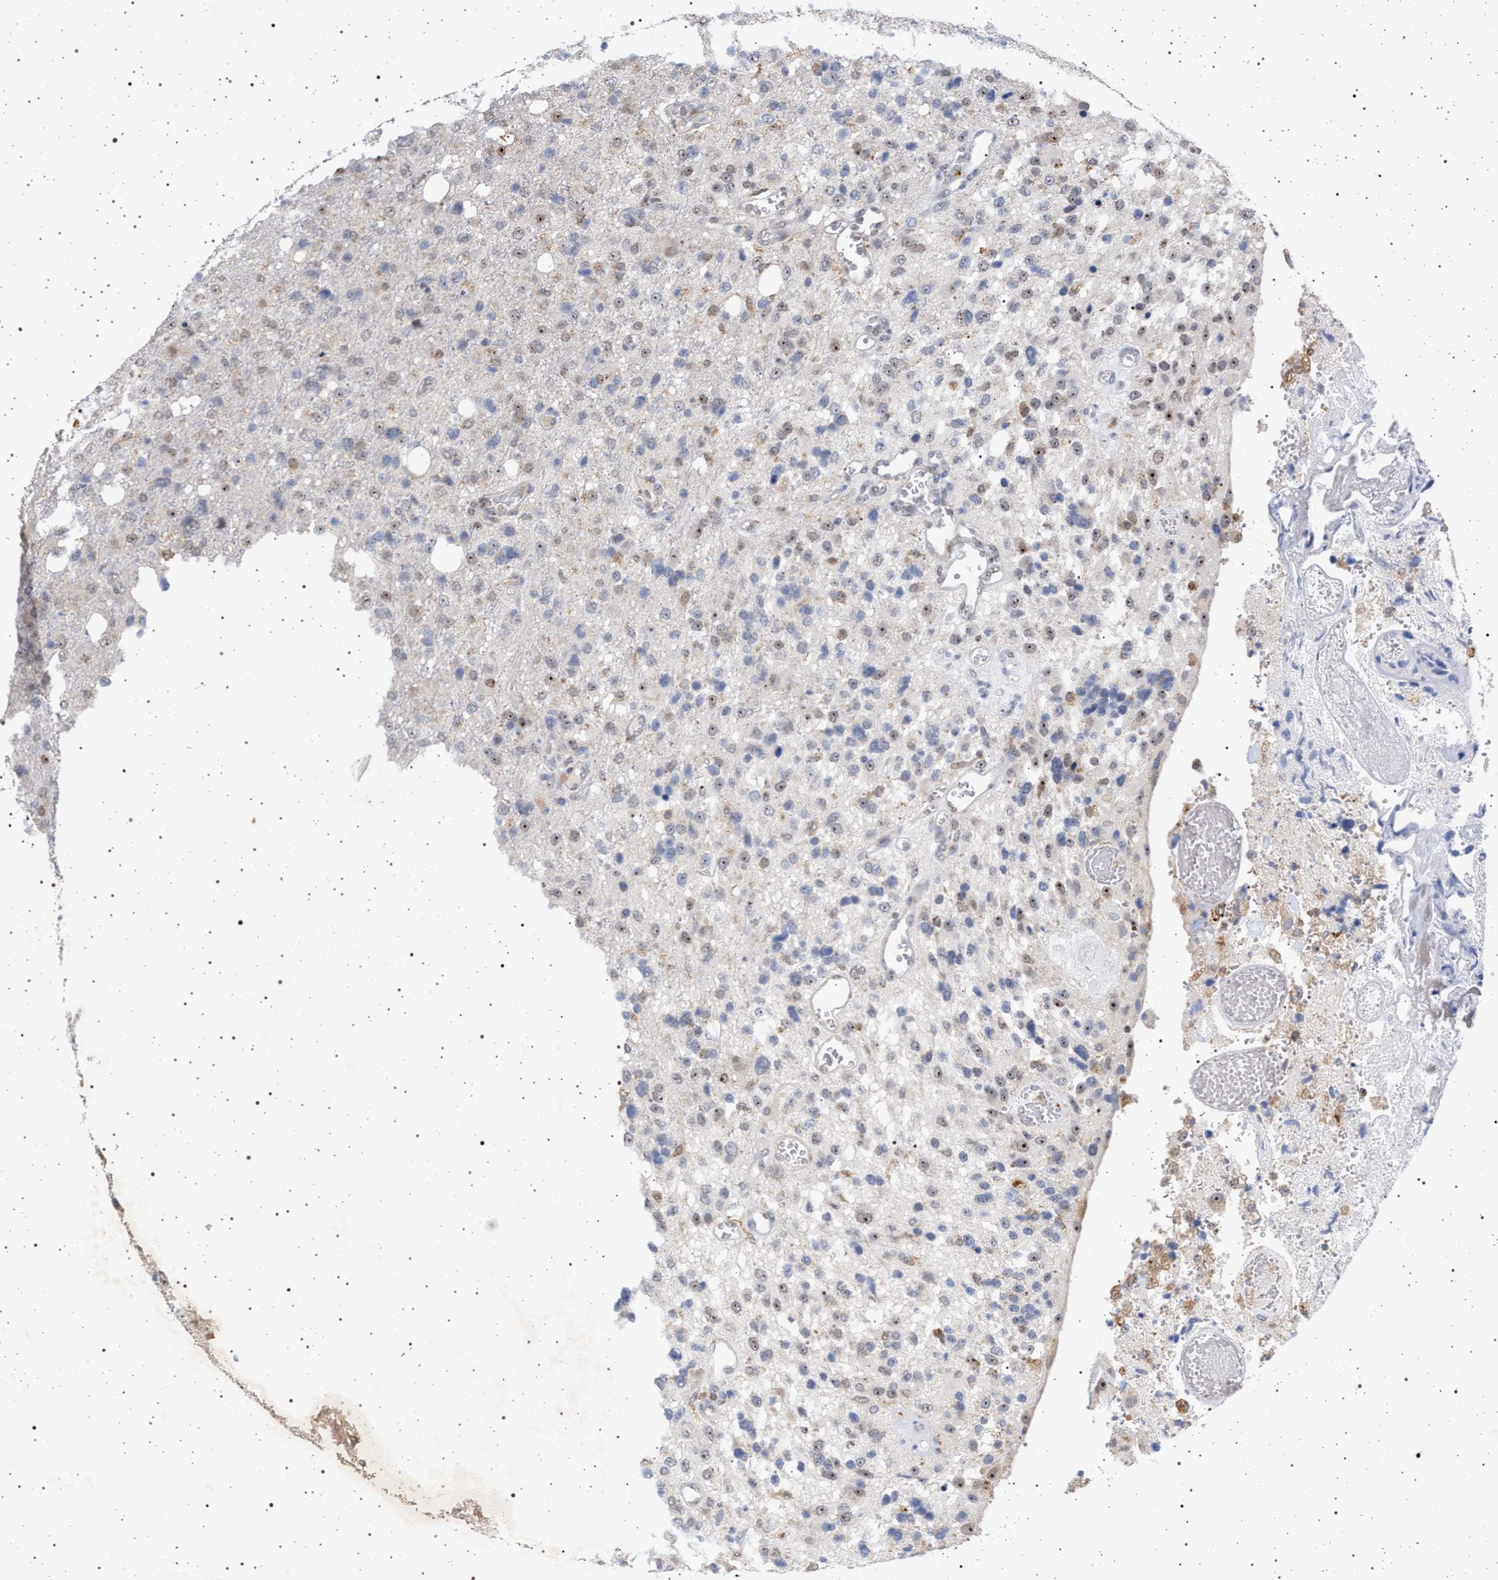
{"staining": {"intensity": "moderate", "quantity": "25%-75%", "location": "nuclear"}, "tissue": "glioma", "cell_type": "Tumor cells", "image_type": "cancer", "snomed": [{"axis": "morphology", "description": "Glioma, malignant, High grade"}, {"axis": "topography", "description": "Brain"}], "caption": "A photomicrograph of human malignant high-grade glioma stained for a protein demonstrates moderate nuclear brown staining in tumor cells. The staining was performed using DAB, with brown indicating positive protein expression. Nuclei are stained blue with hematoxylin.", "gene": "ELAC2", "patient": {"sex": "female", "age": 58}}